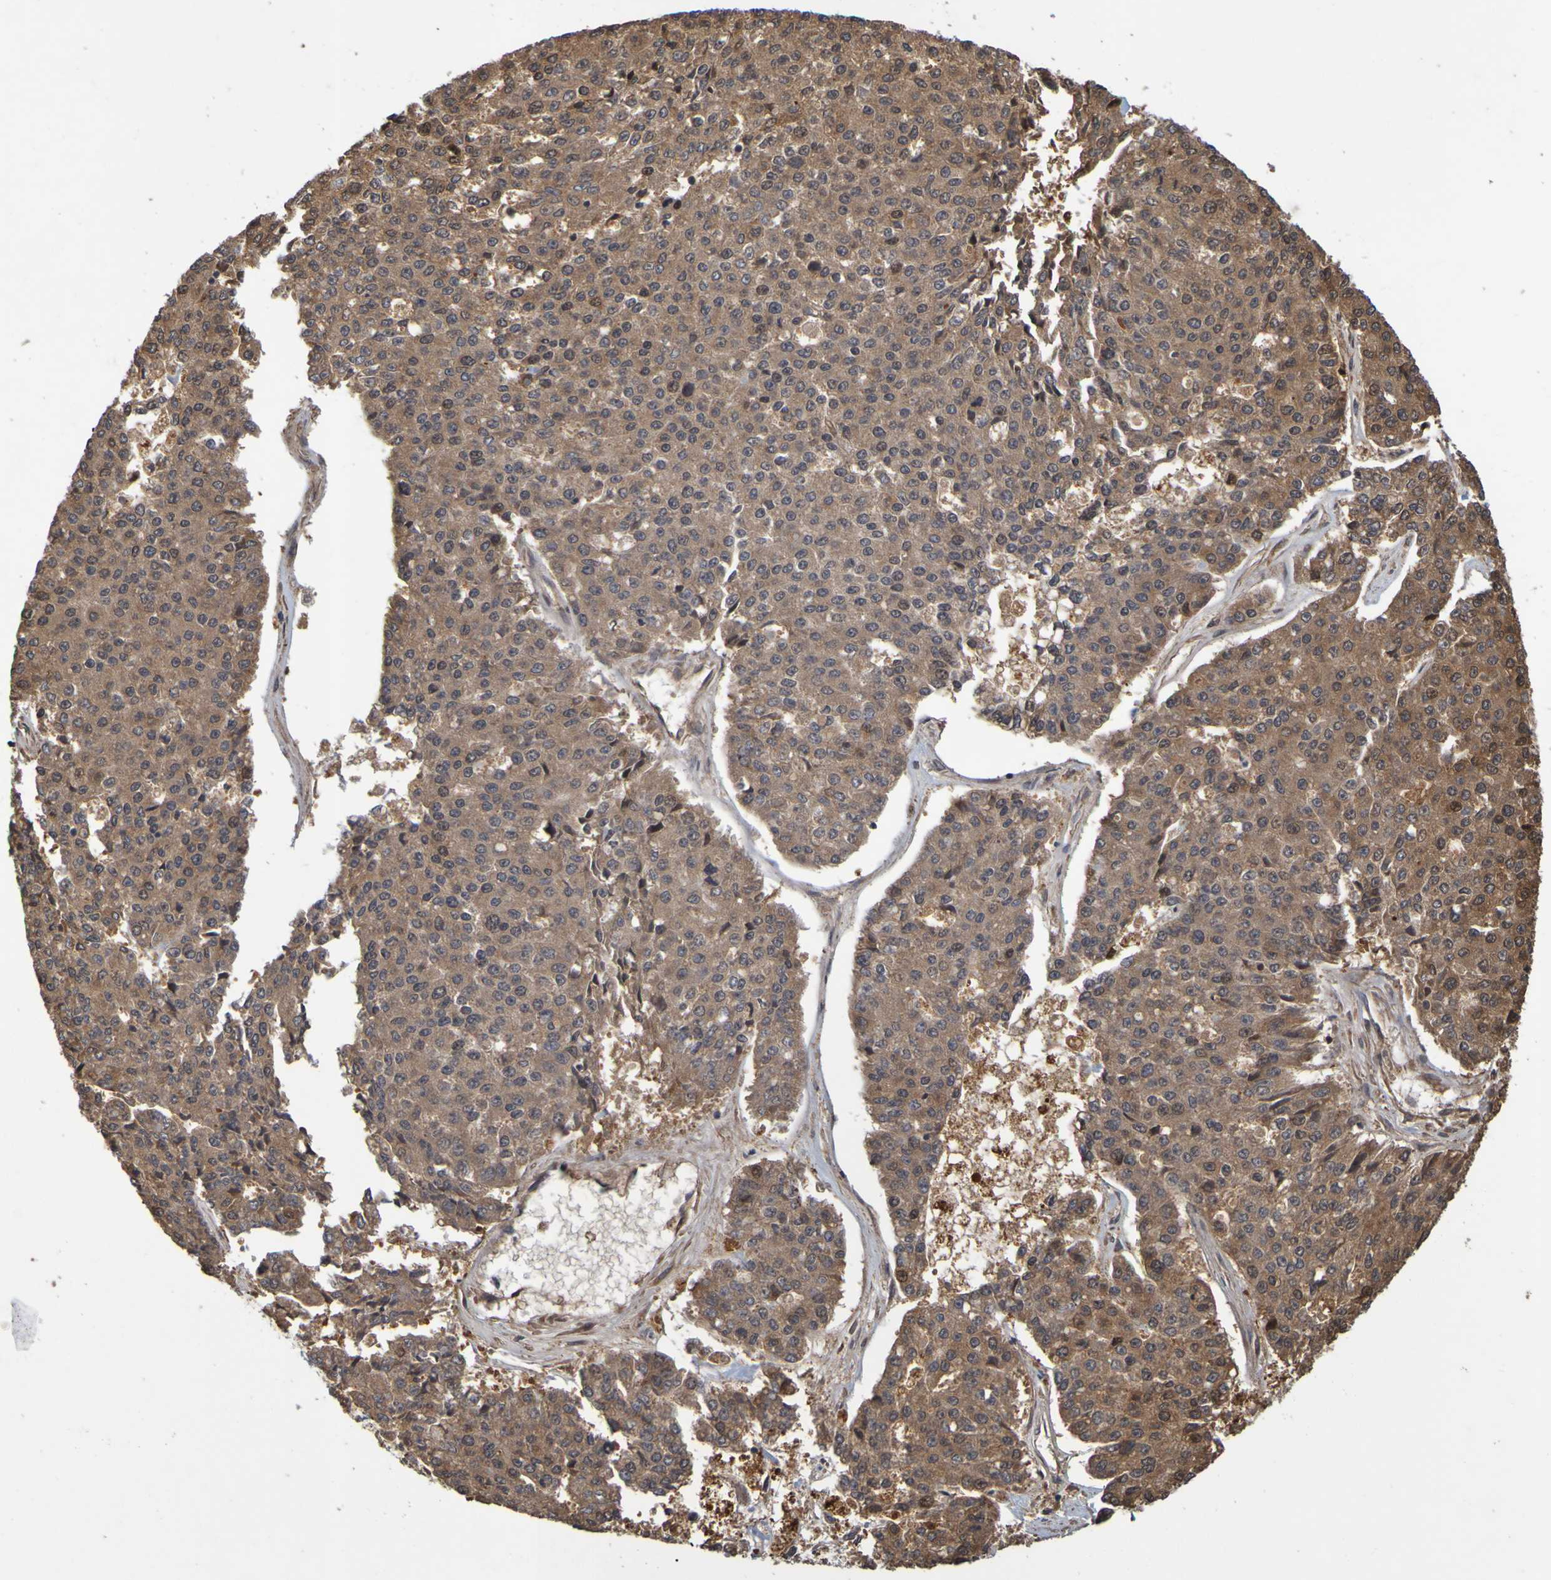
{"staining": {"intensity": "strong", "quantity": "25%-75%", "location": "cytoplasmic/membranous"}, "tissue": "pancreatic cancer", "cell_type": "Tumor cells", "image_type": "cancer", "snomed": [{"axis": "morphology", "description": "Adenocarcinoma, NOS"}, {"axis": "topography", "description": "Pancreas"}], "caption": "Immunohistochemical staining of human pancreatic adenocarcinoma shows high levels of strong cytoplasmic/membranous protein positivity in about 25%-75% of tumor cells.", "gene": "OCRL", "patient": {"sex": "male", "age": 50}}